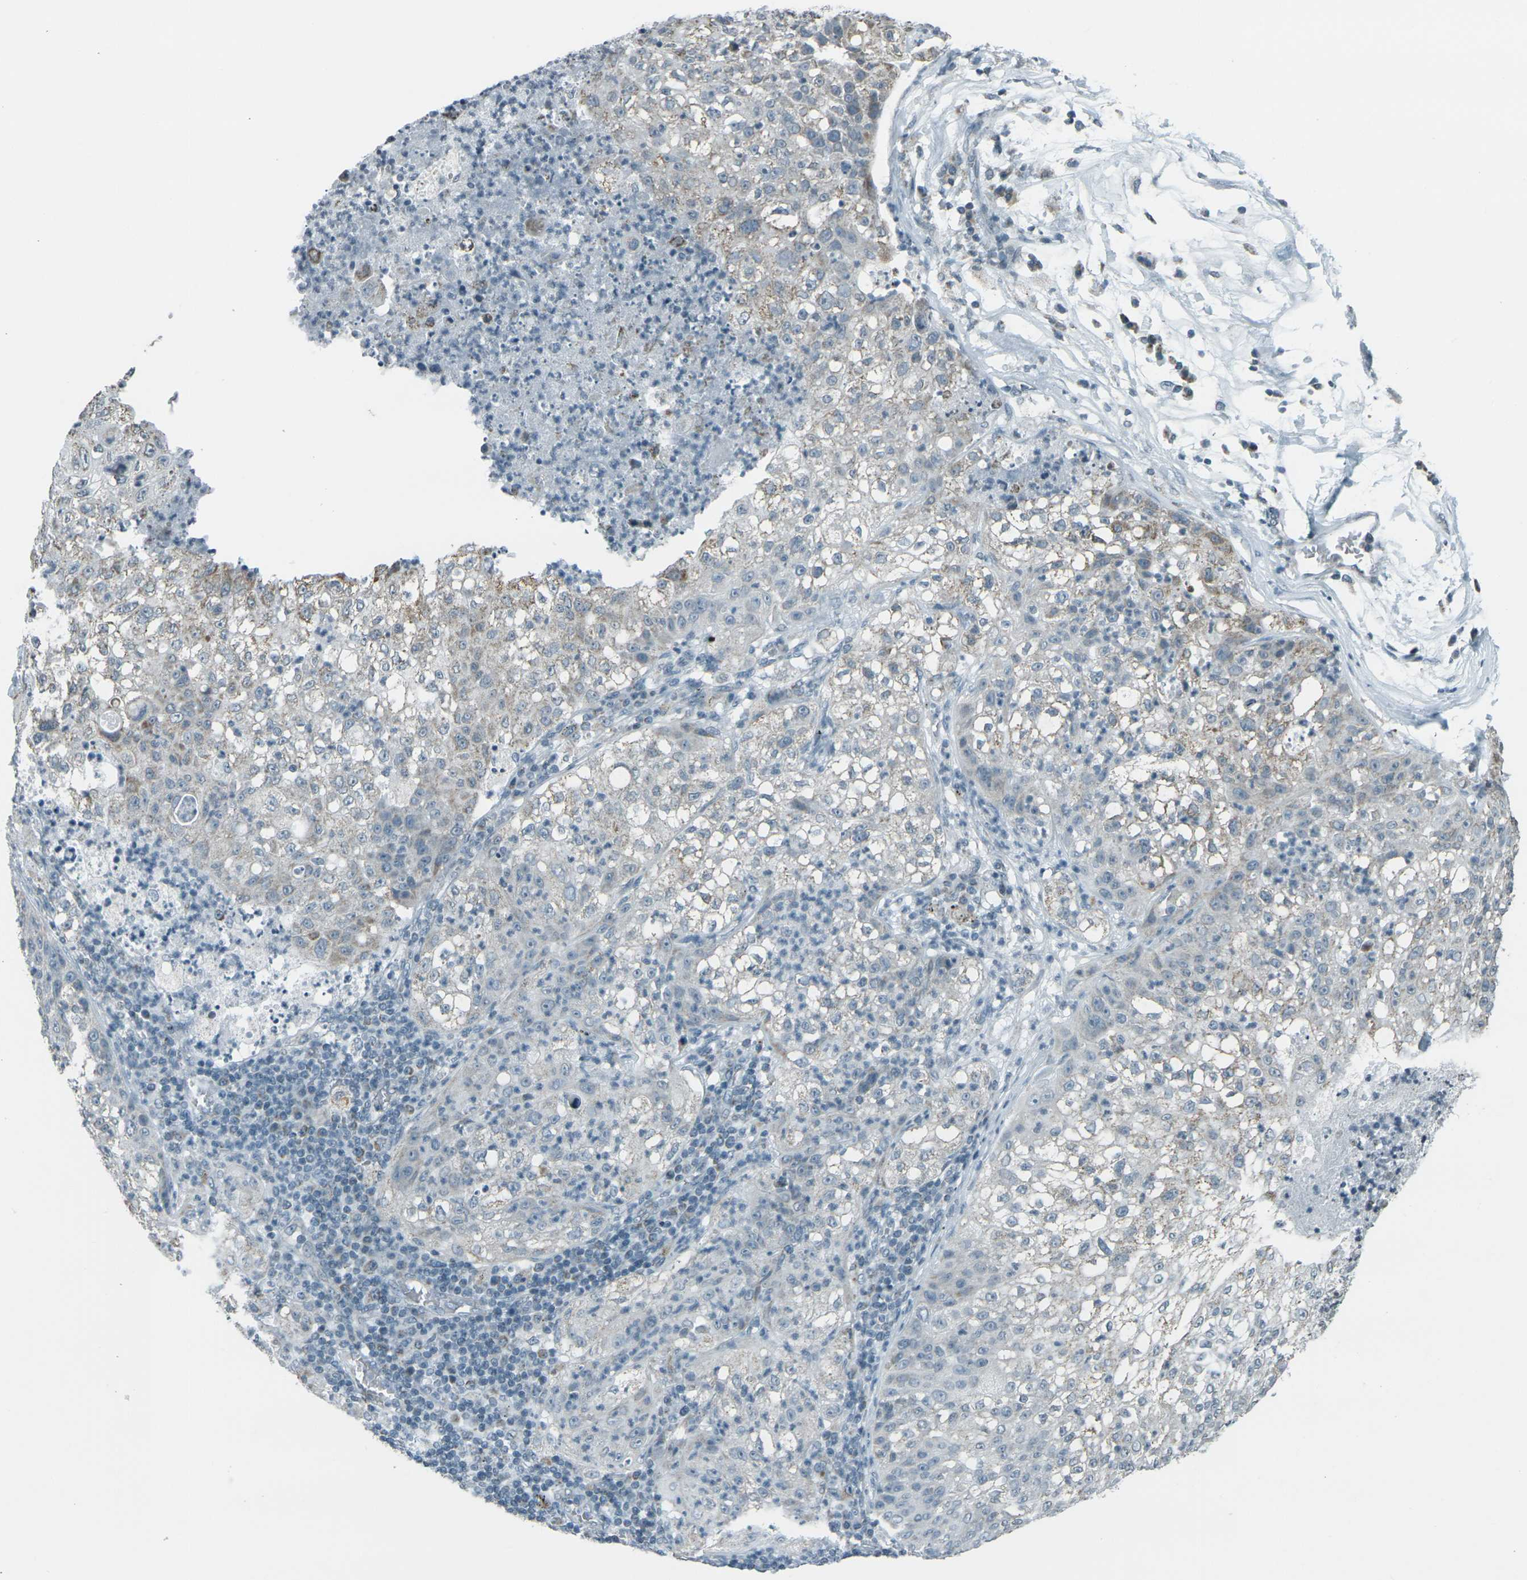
{"staining": {"intensity": "weak", "quantity": ">75%", "location": "cytoplasmic/membranous"}, "tissue": "lung cancer", "cell_type": "Tumor cells", "image_type": "cancer", "snomed": [{"axis": "morphology", "description": "Inflammation, NOS"}, {"axis": "morphology", "description": "Squamous cell carcinoma, NOS"}, {"axis": "topography", "description": "Lymph node"}, {"axis": "topography", "description": "Soft tissue"}, {"axis": "topography", "description": "Lung"}], "caption": "Lung cancer stained with DAB immunohistochemistry demonstrates low levels of weak cytoplasmic/membranous positivity in approximately >75% of tumor cells. (IHC, brightfield microscopy, high magnification).", "gene": "H2BC1", "patient": {"sex": "male", "age": 66}}